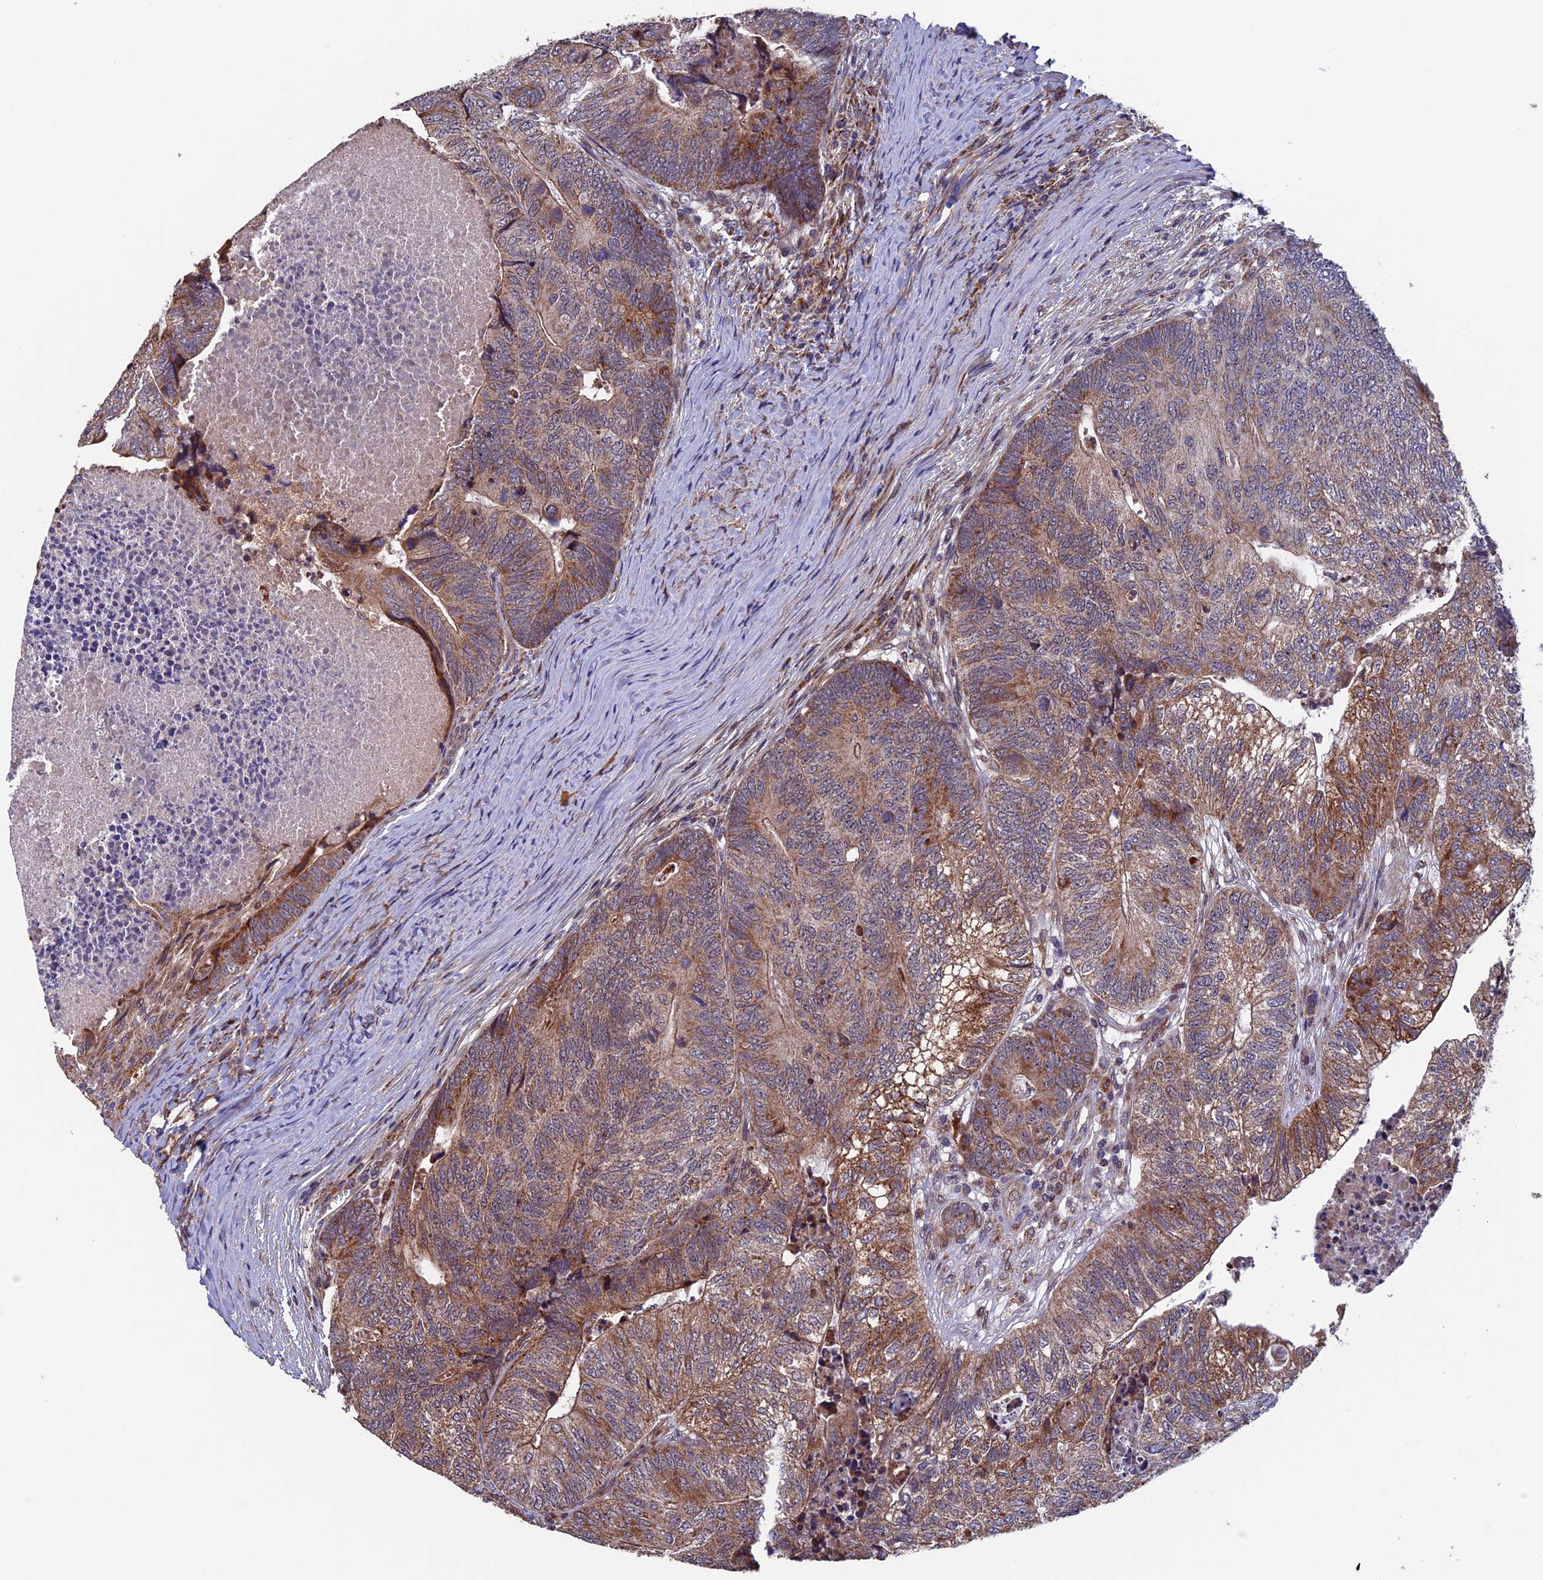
{"staining": {"intensity": "moderate", "quantity": ">75%", "location": "cytoplasmic/membranous"}, "tissue": "colorectal cancer", "cell_type": "Tumor cells", "image_type": "cancer", "snomed": [{"axis": "morphology", "description": "Adenocarcinoma, NOS"}, {"axis": "topography", "description": "Colon"}], "caption": "A brown stain labels moderate cytoplasmic/membranous expression of a protein in human colorectal cancer (adenocarcinoma) tumor cells.", "gene": "RNF17", "patient": {"sex": "female", "age": 67}}